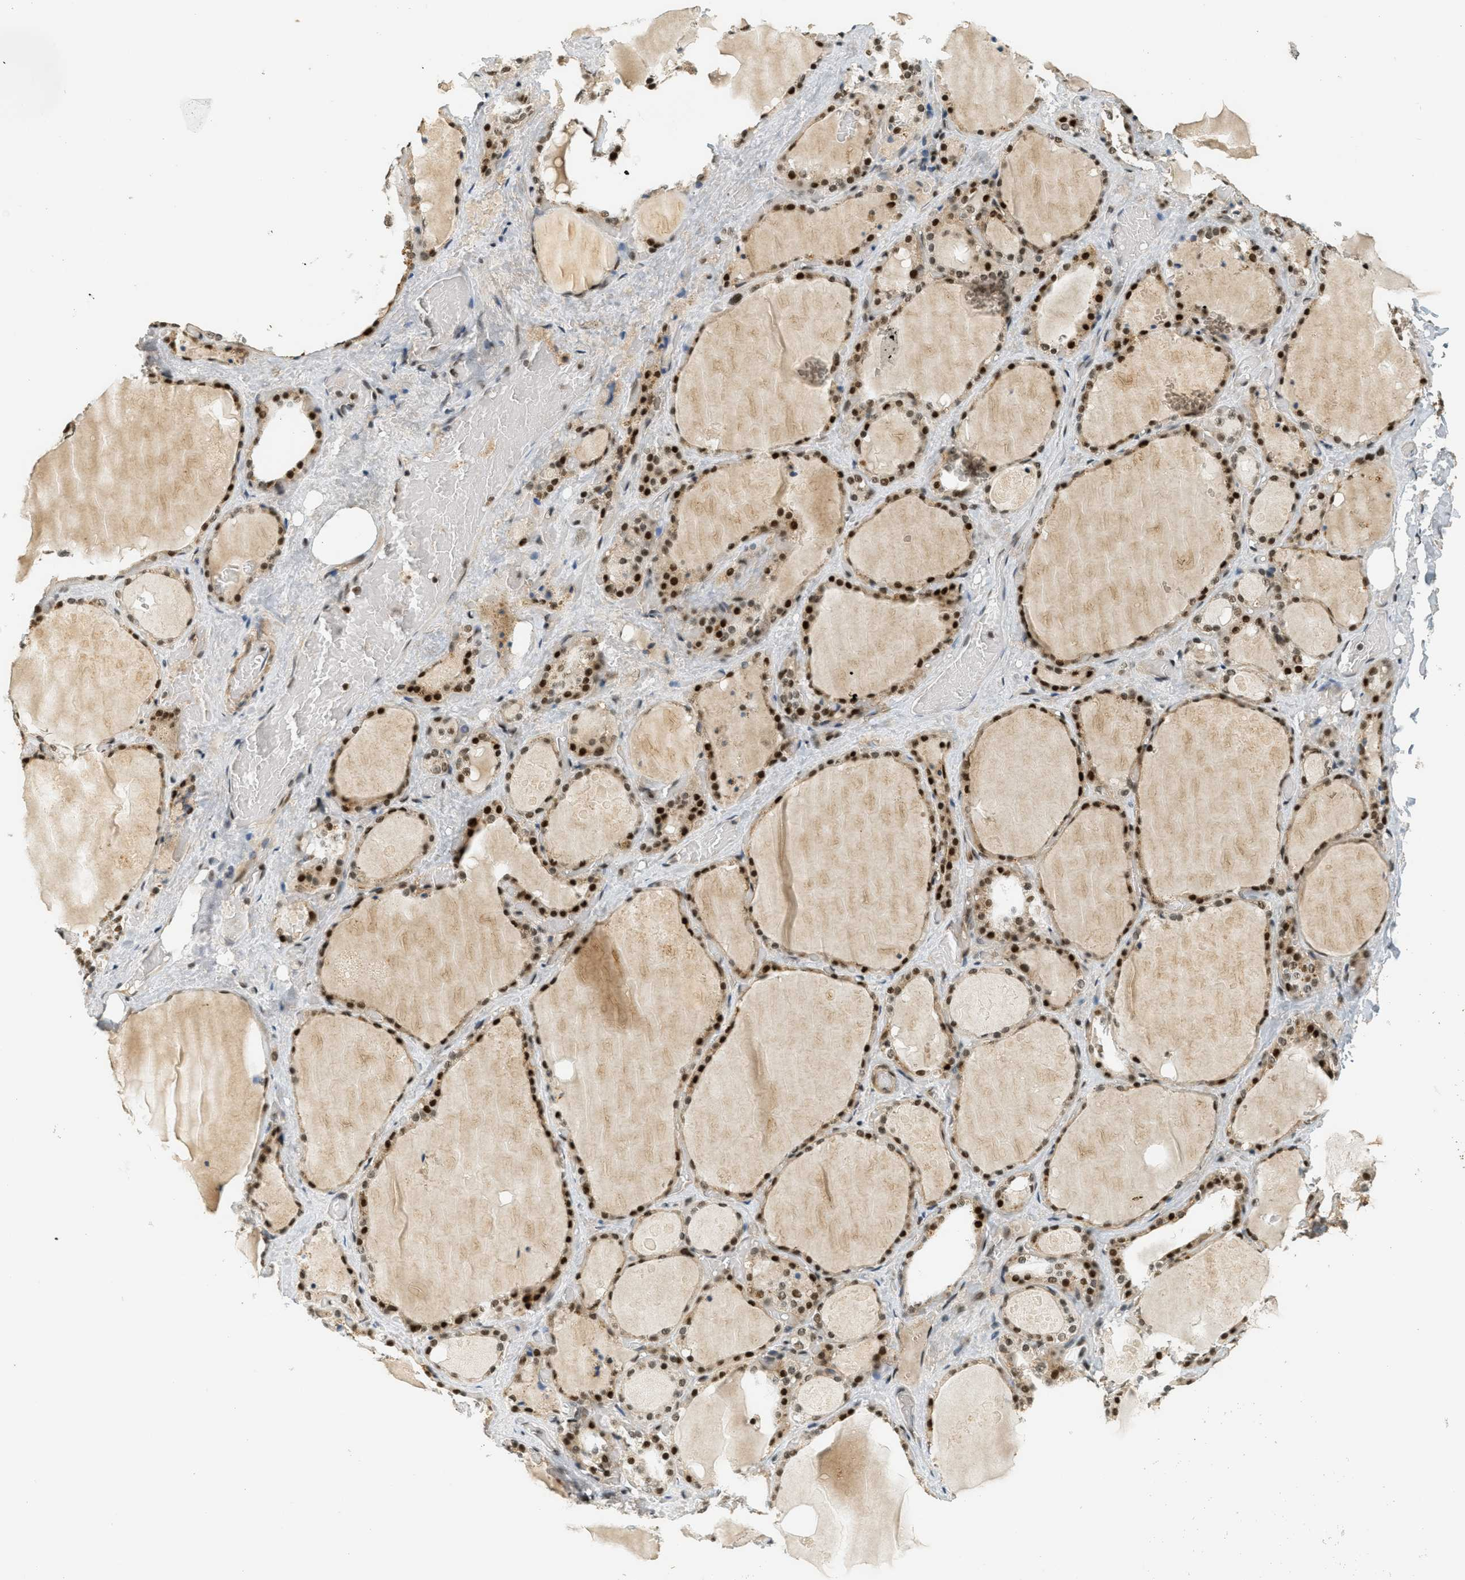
{"staining": {"intensity": "strong", "quantity": ">75%", "location": "nuclear"}, "tissue": "thyroid gland", "cell_type": "Glandular cells", "image_type": "normal", "snomed": [{"axis": "morphology", "description": "Normal tissue, NOS"}, {"axis": "topography", "description": "Thyroid gland"}], "caption": "Immunohistochemistry micrograph of normal thyroid gland: thyroid gland stained using immunohistochemistry (IHC) exhibits high levels of strong protein expression localized specifically in the nuclear of glandular cells, appearing as a nuclear brown color.", "gene": "FOXM1", "patient": {"sex": "male", "age": 61}}